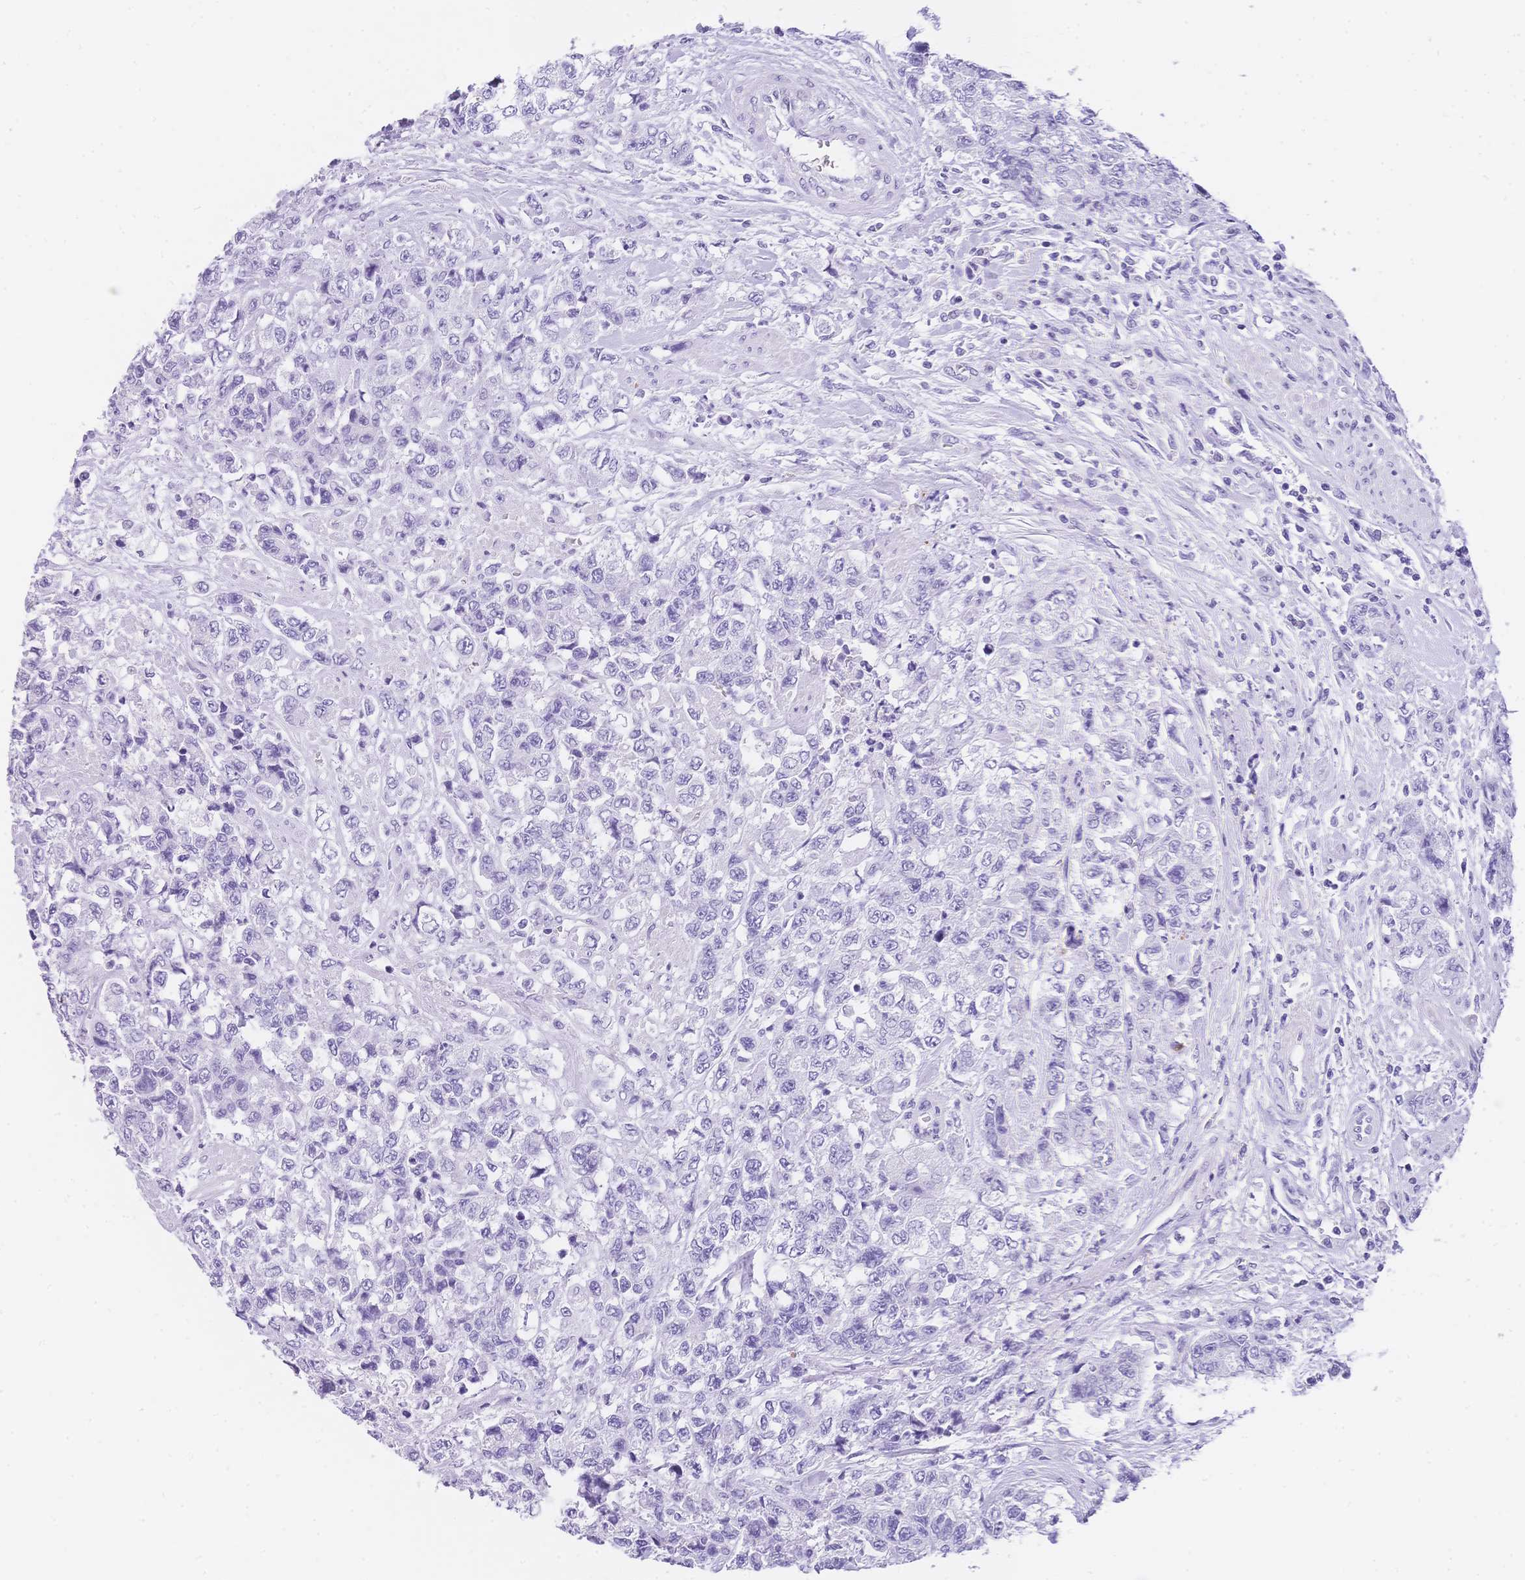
{"staining": {"intensity": "negative", "quantity": "none", "location": "none"}, "tissue": "urothelial cancer", "cell_type": "Tumor cells", "image_type": "cancer", "snomed": [{"axis": "morphology", "description": "Urothelial carcinoma, High grade"}, {"axis": "topography", "description": "Urinary bladder"}], "caption": "This is a micrograph of IHC staining of high-grade urothelial carcinoma, which shows no expression in tumor cells.", "gene": "MUC21", "patient": {"sex": "female", "age": 78}}